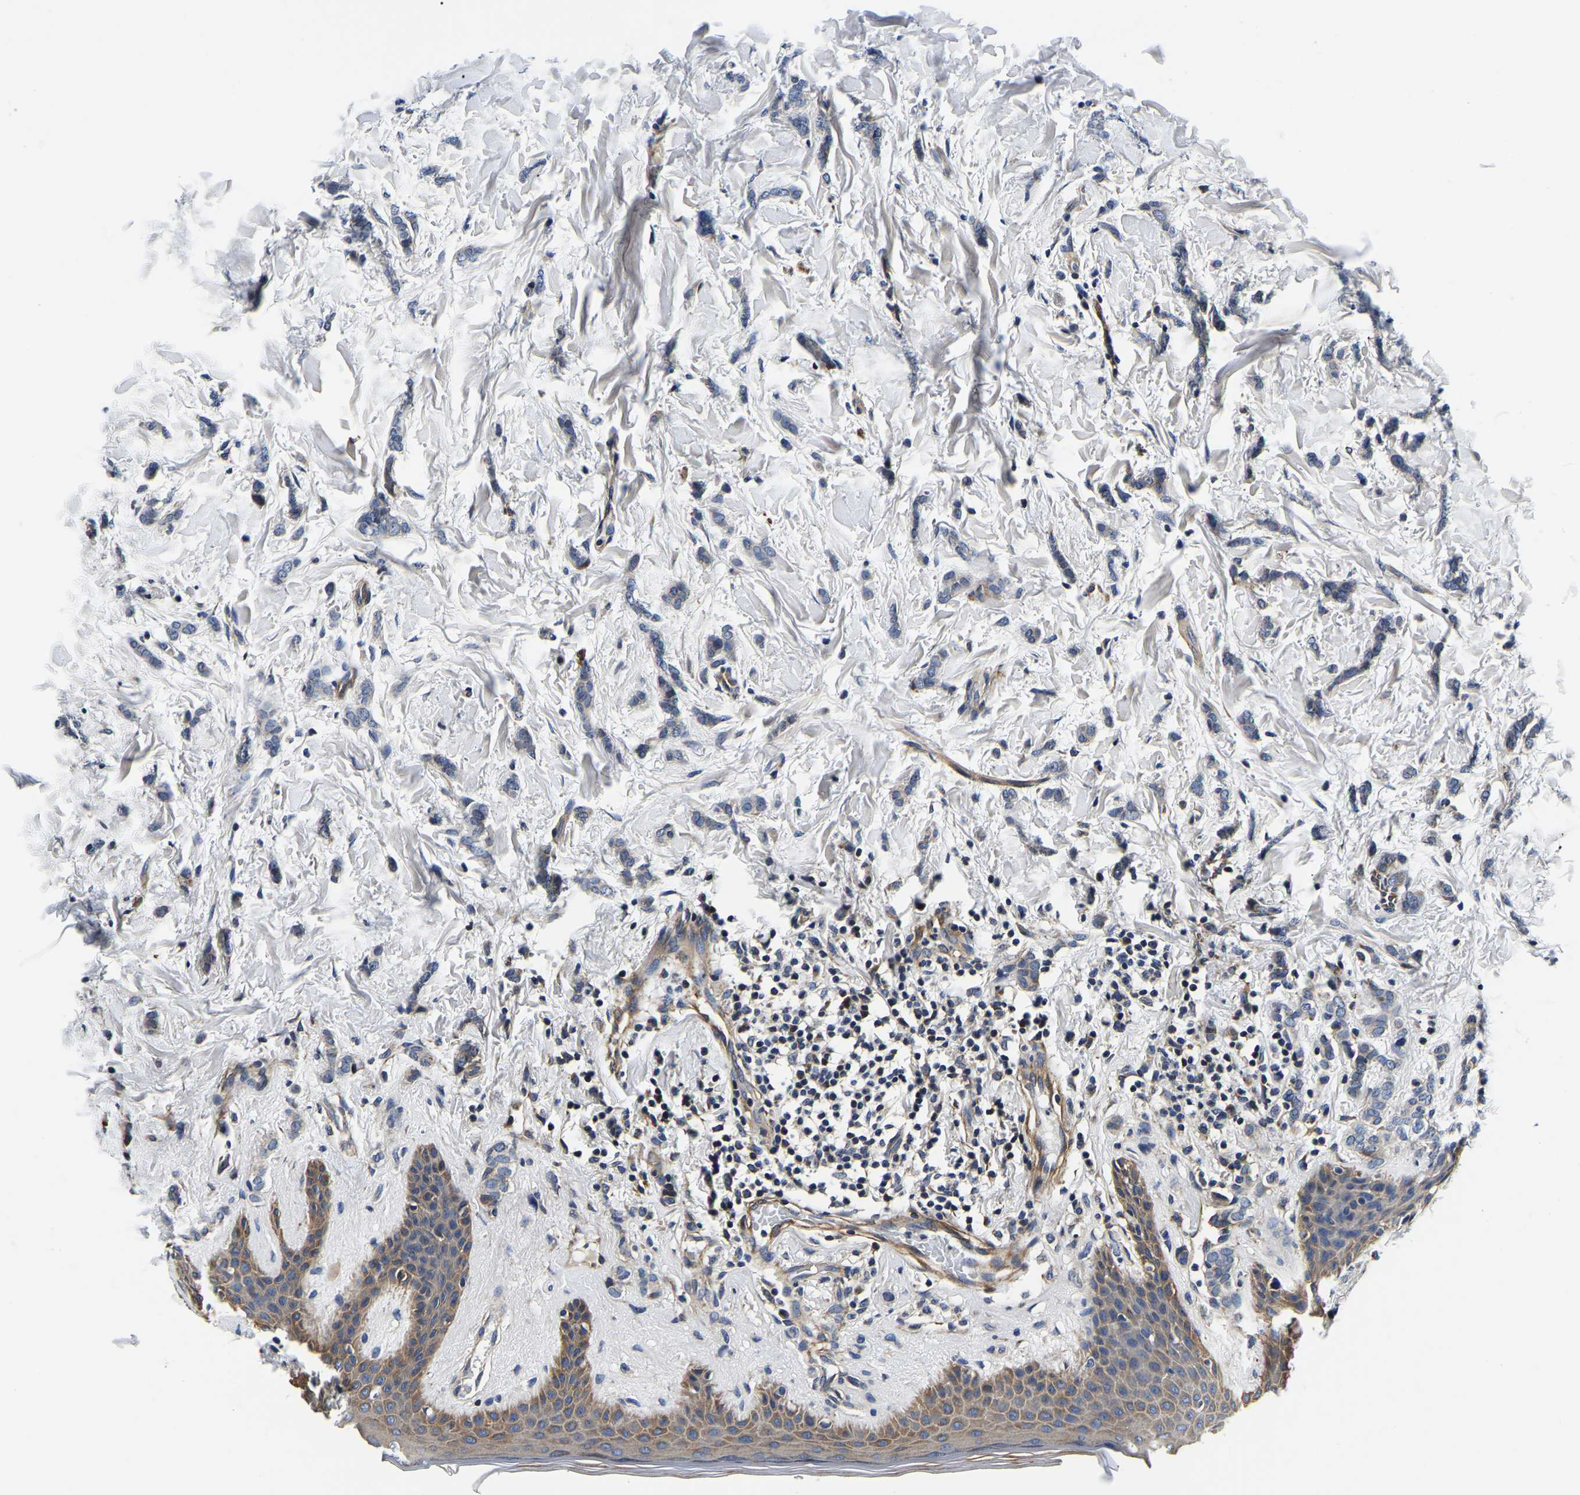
{"staining": {"intensity": "negative", "quantity": "none", "location": "none"}, "tissue": "breast cancer", "cell_type": "Tumor cells", "image_type": "cancer", "snomed": [{"axis": "morphology", "description": "Lobular carcinoma"}, {"axis": "topography", "description": "Skin"}, {"axis": "topography", "description": "Breast"}], "caption": "Image shows no protein staining in tumor cells of lobular carcinoma (breast) tissue.", "gene": "KCTD17", "patient": {"sex": "female", "age": 46}}